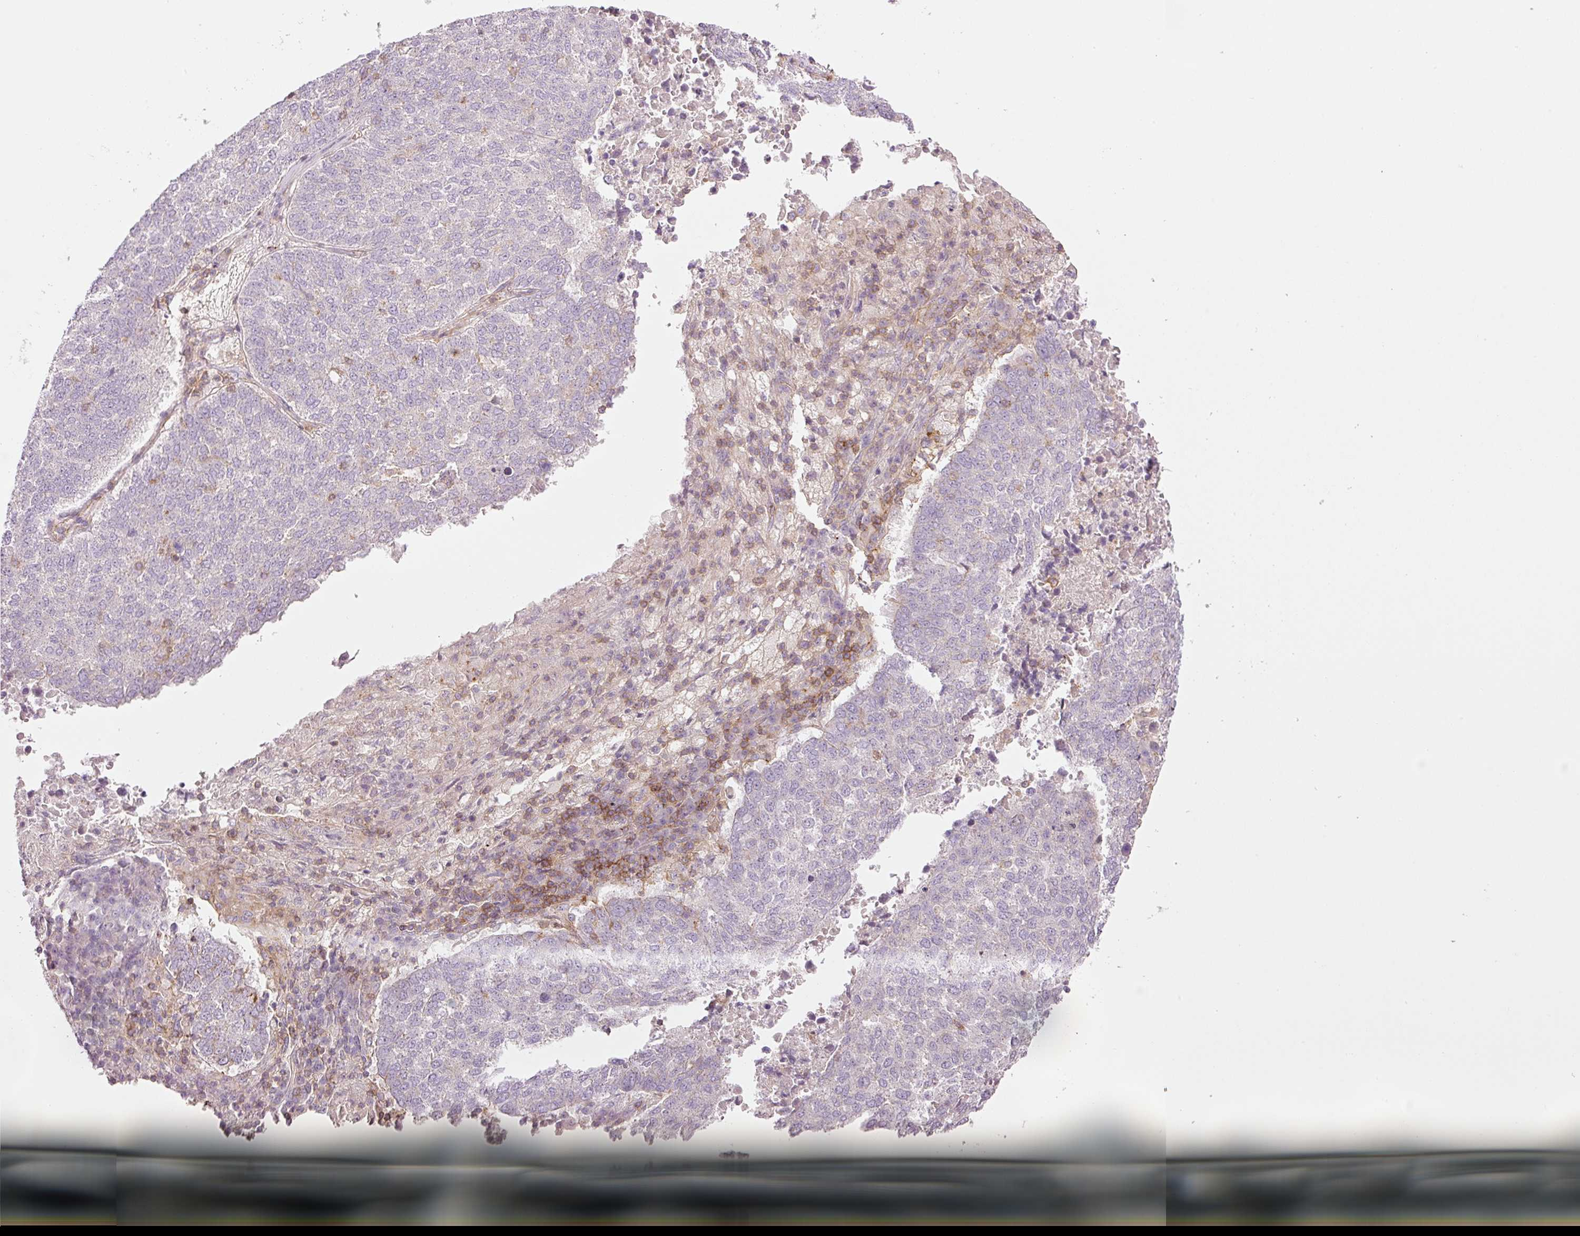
{"staining": {"intensity": "negative", "quantity": "none", "location": "none"}, "tissue": "lung cancer", "cell_type": "Tumor cells", "image_type": "cancer", "snomed": [{"axis": "morphology", "description": "Squamous cell carcinoma, NOS"}, {"axis": "topography", "description": "Lung"}], "caption": "Tumor cells are negative for protein expression in human lung cancer. (Brightfield microscopy of DAB (3,3'-diaminobenzidine) IHC at high magnification).", "gene": "SIPA1", "patient": {"sex": "male", "age": 73}}